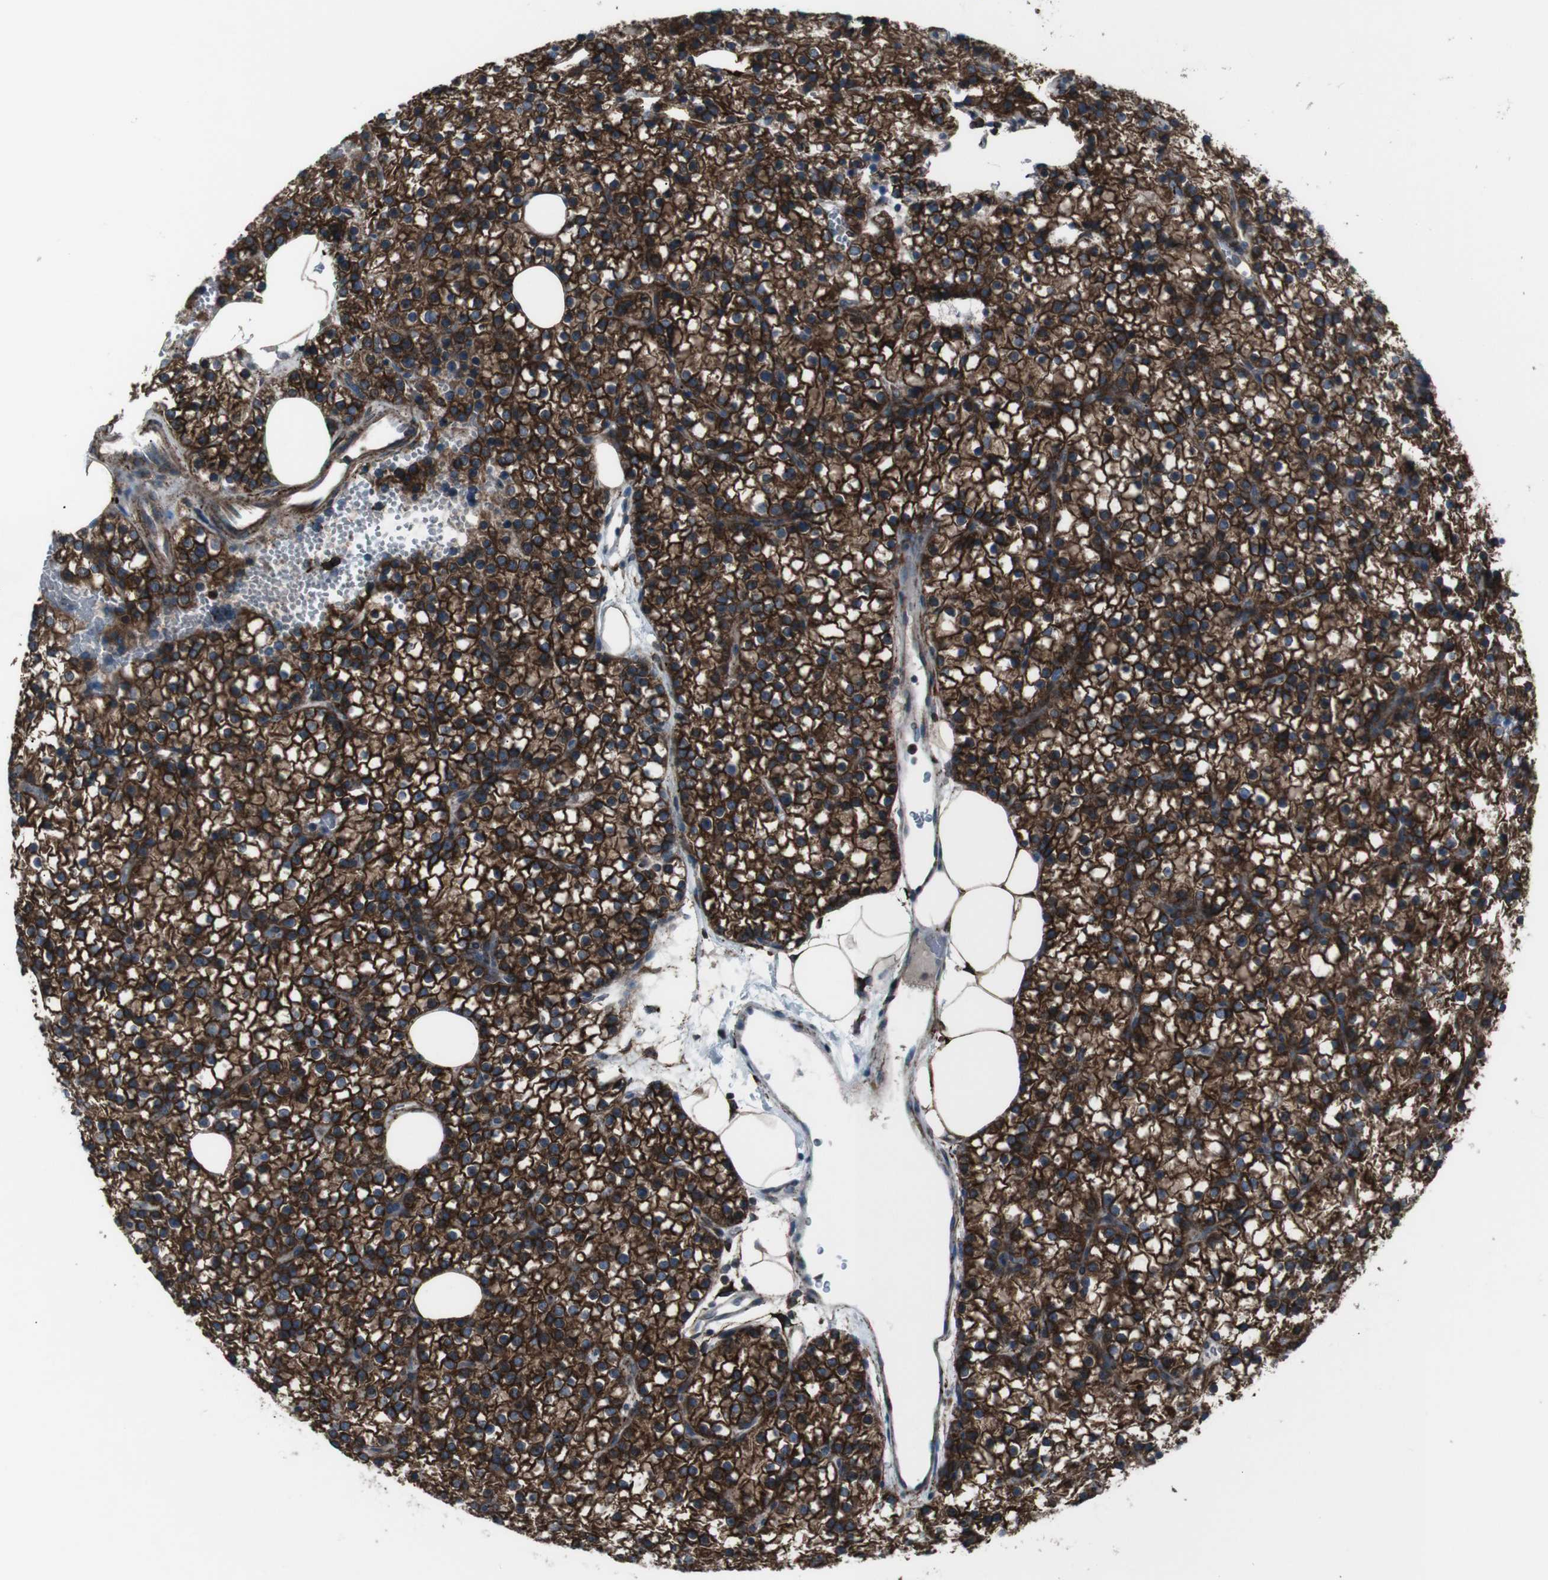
{"staining": {"intensity": "strong", "quantity": ">75%", "location": "cytoplasmic/membranous"}, "tissue": "parathyroid gland", "cell_type": "Glandular cells", "image_type": "normal", "snomed": [{"axis": "morphology", "description": "Normal tissue, NOS"}, {"axis": "morphology", "description": "Adenoma, NOS"}, {"axis": "topography", "description": "Parathyroid gland"}], "caption": "Immunohistochemistry (IHC) (DAB (3,3'-diaminobenzidine)) staining of benign parathyroid gland demonstrates strong cytoplasmic/membranous protein expression in approximately >75% of glandular cells. (brown staining indicates protein expression, while blue staining denotes nuclei).", "gene": "LNPK", "patient": {"sex": "female", "age": 70}}